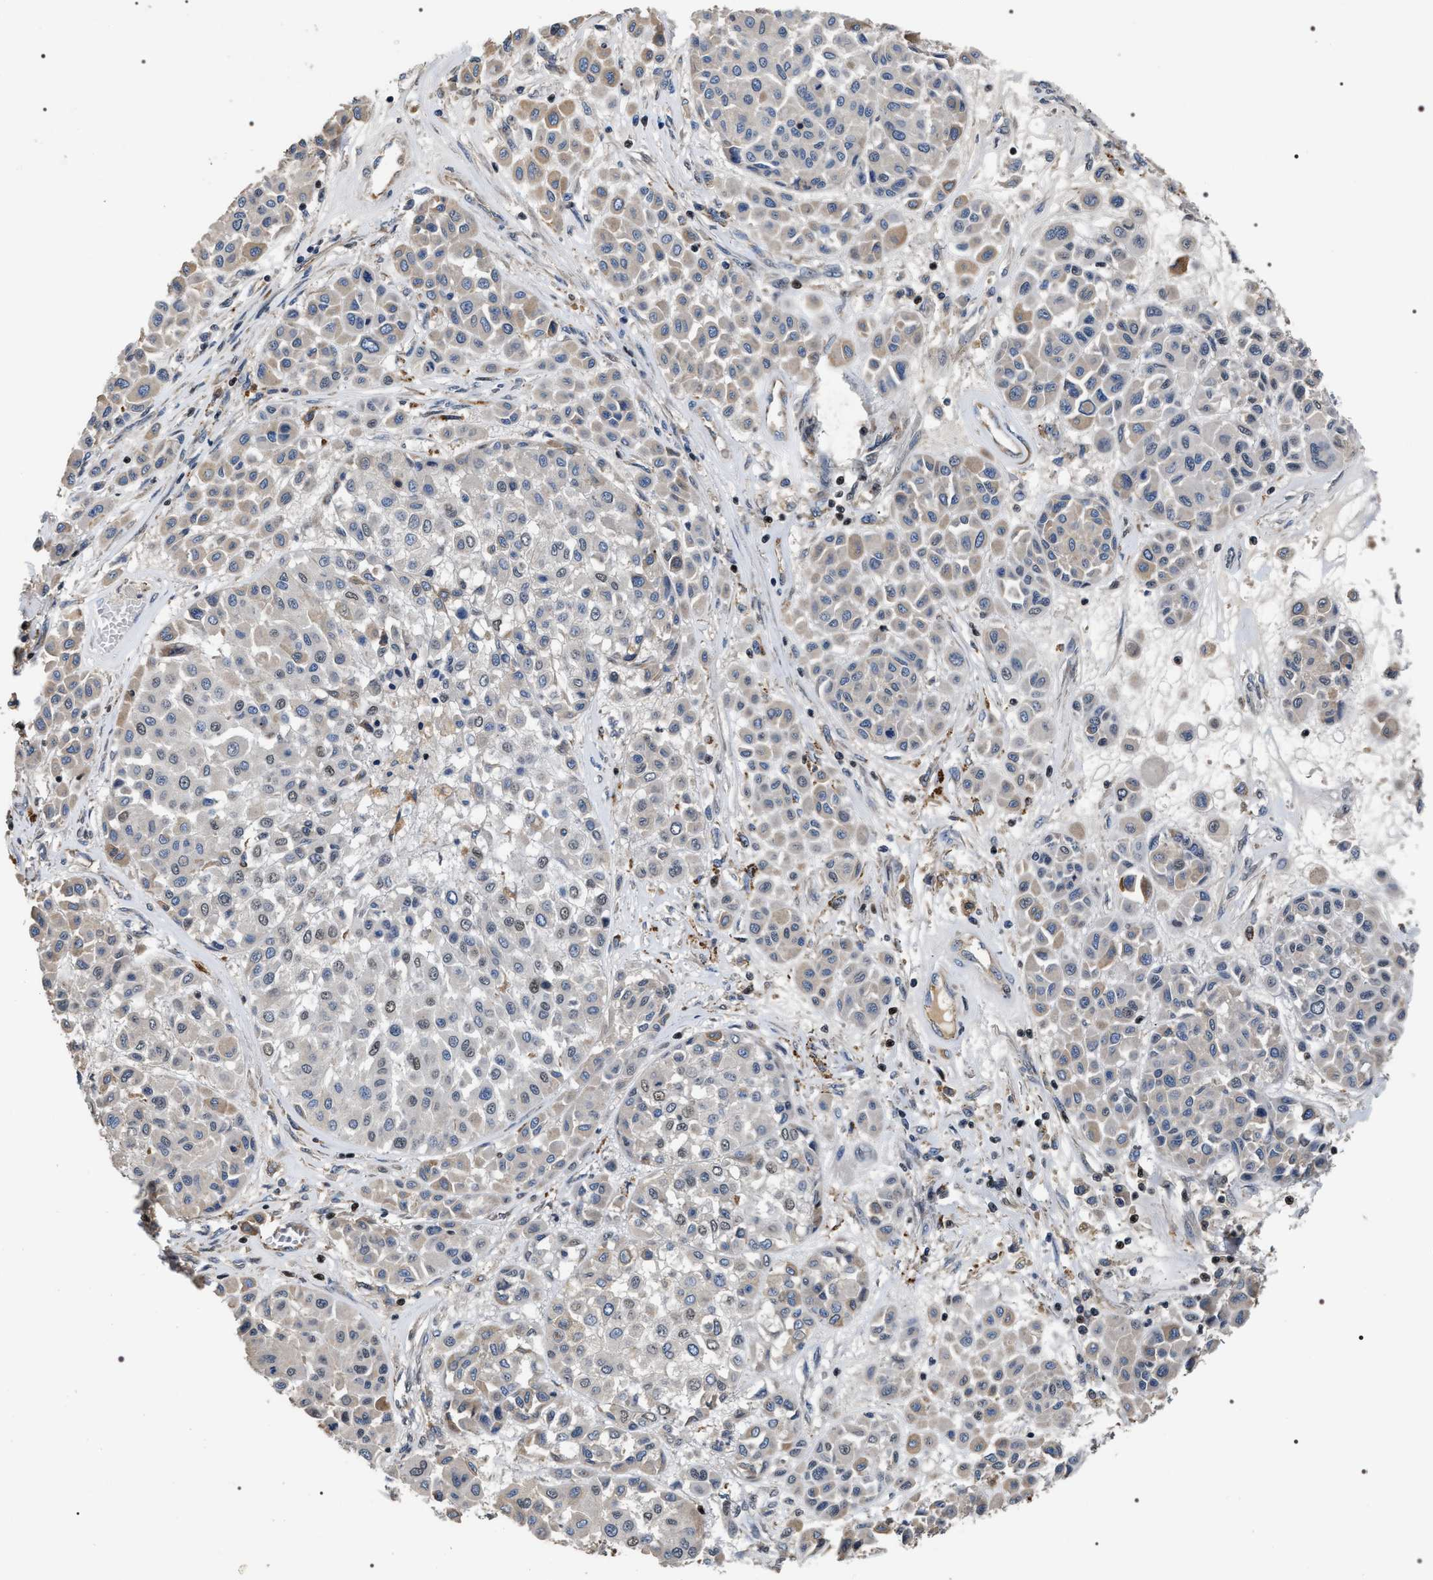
{"staining": {"intensity": "weak", "quantity": "<25%", "location": "cytoplasmic/membranous,nuclear"}, "tissue": "melanoma", "cell_type": "Tumor cells", "image_type": "cancer", "snomed": [{"axis": "morphology", "description": "Malignant melanoma, Metastatic site"}, {"axis": "topography", "description": "Soft tissue"}], "caption": "There is no significant positivity in tumor cells of melanoma.", "gene": "C7orf25", "patient": {"sex": "male", "age": 41}}